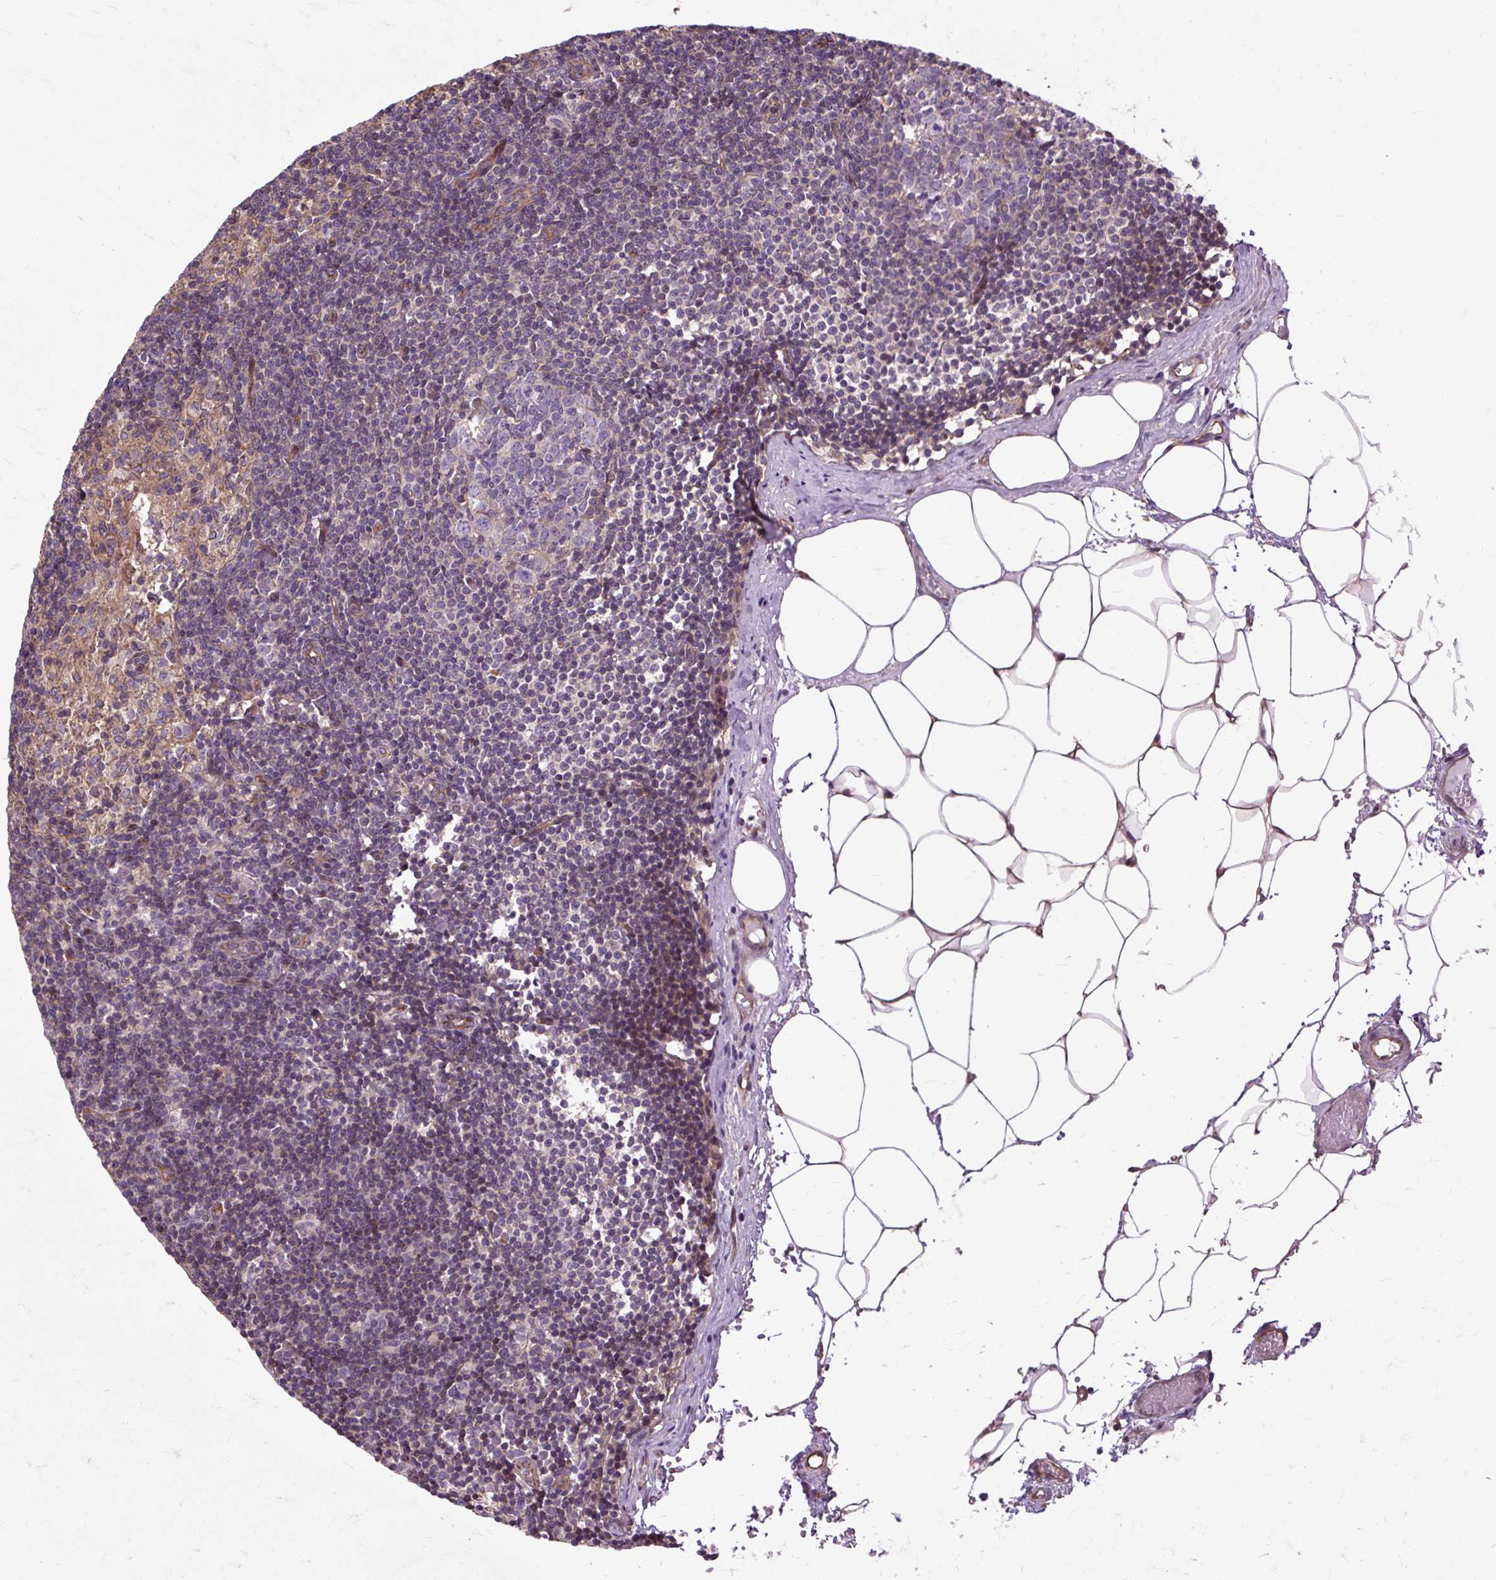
{"staining": {"intensity": "negative", "quantity": "none", "location": "none"}, "tissue": "lymph node", "cell_type": "Germinal center cells", "image_type": "normal", "snomed": [{"axis": "morphology", "description": "Normal tissue, NOS"}, {"axis": "topography", "description": "Lymph node"}], "caption": "A micrograph of lymph node stained for a protein reveals no brown staining in germinal center cells. (DAB immunohistochemistry (IHC), high magnification).", "gene": "CCDC93", "patient": {"sex": "male", "age": 49}}